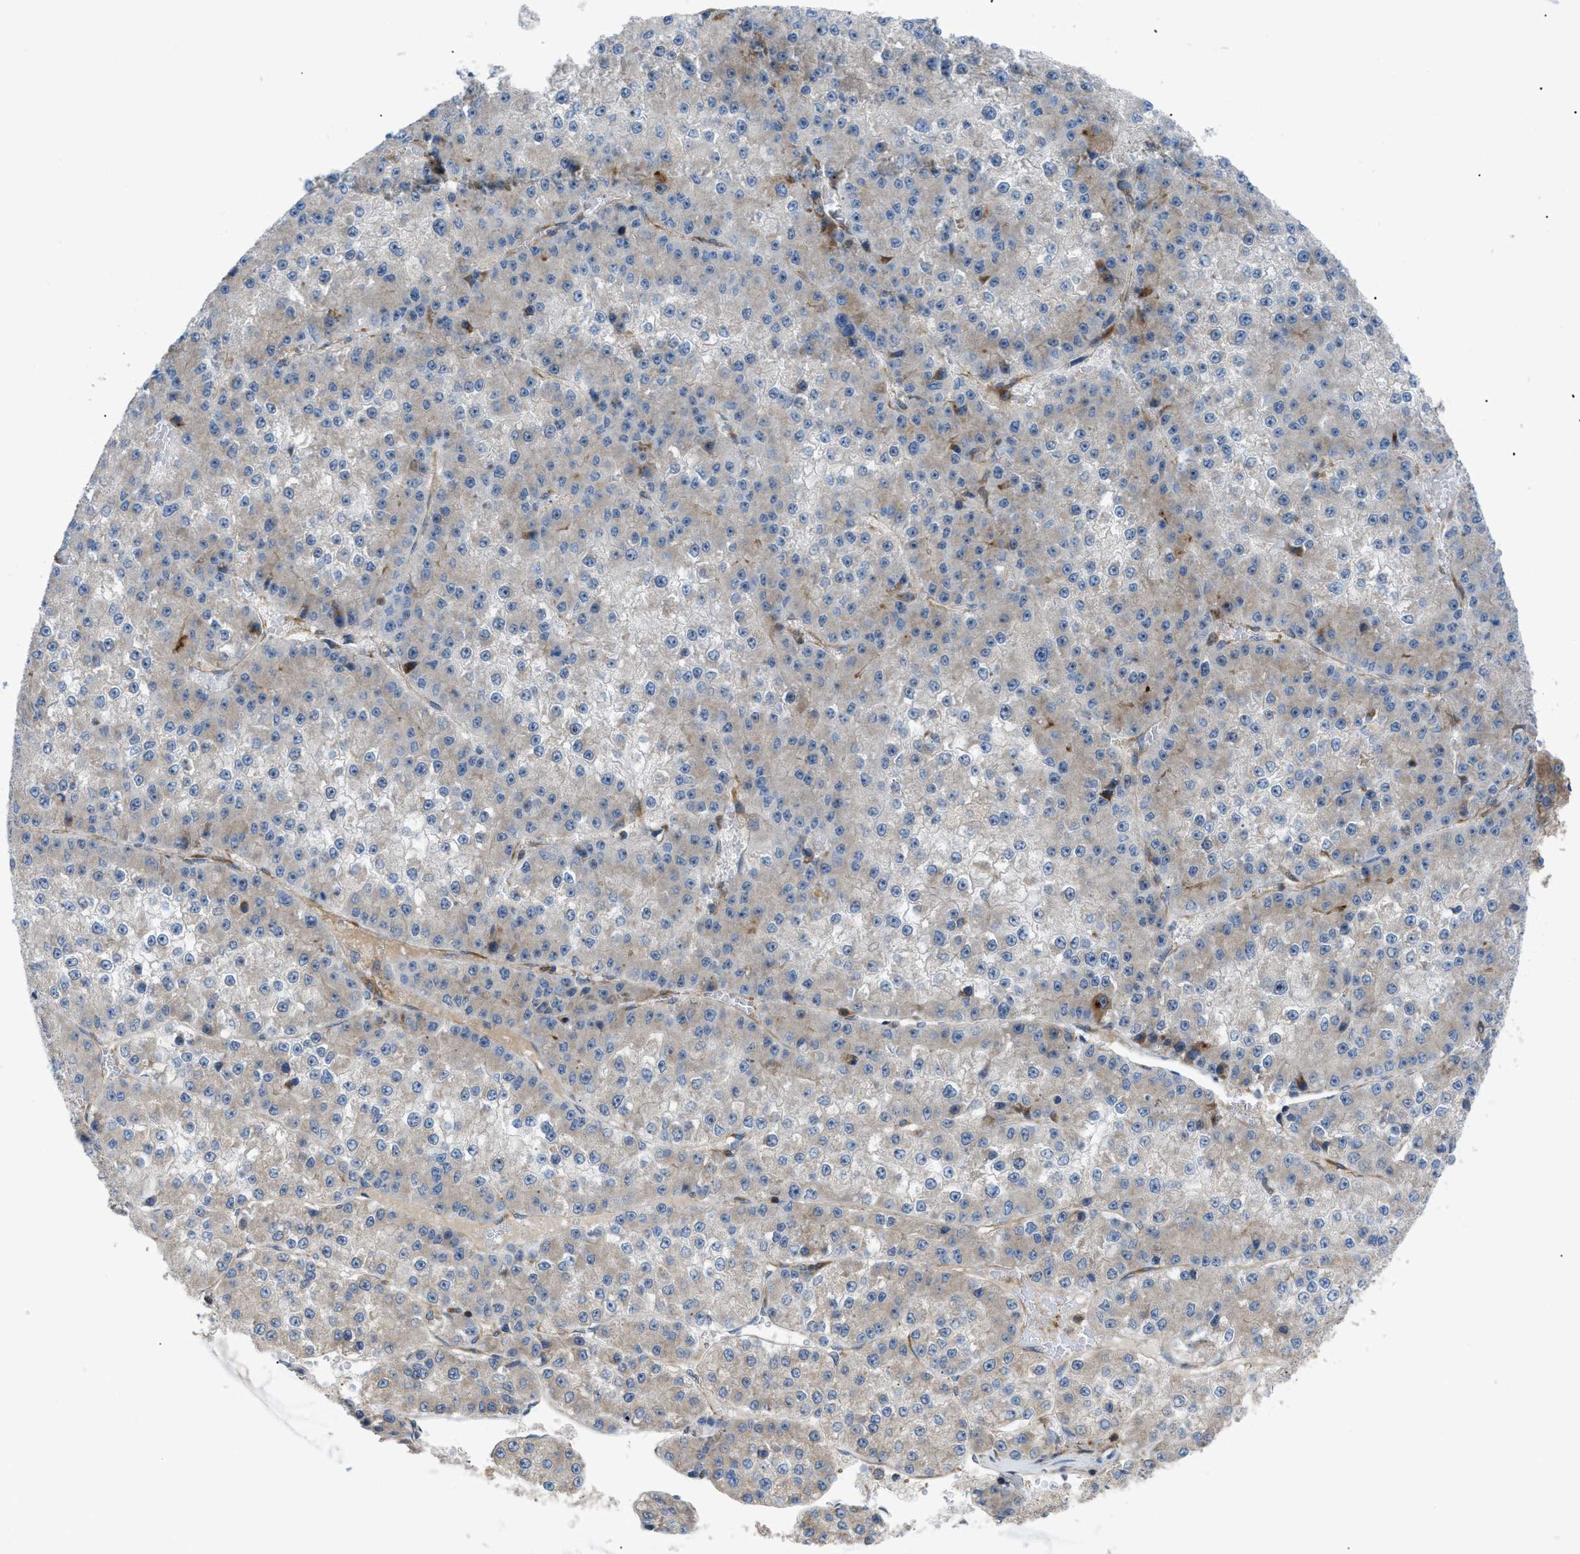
{"staining": {"intensity": "negative", "quantity": "none", "location": "none"}, "tissue": "liver cancer", "cell_type": "Tumor cells", "image_type": "cancer", "snomed": [{"axis": "morphology", "description": "Carcinoma, Hepatocellular, NOS"}, {"axis": "topography", "description": "Liver"}], "caption": "Protein analysis of liver hepatocellular carcinoma demonstrates no significant expression in tumor cells.", "gene": "ATP2A3", "patient": {"sex": "female", "age": 73}}